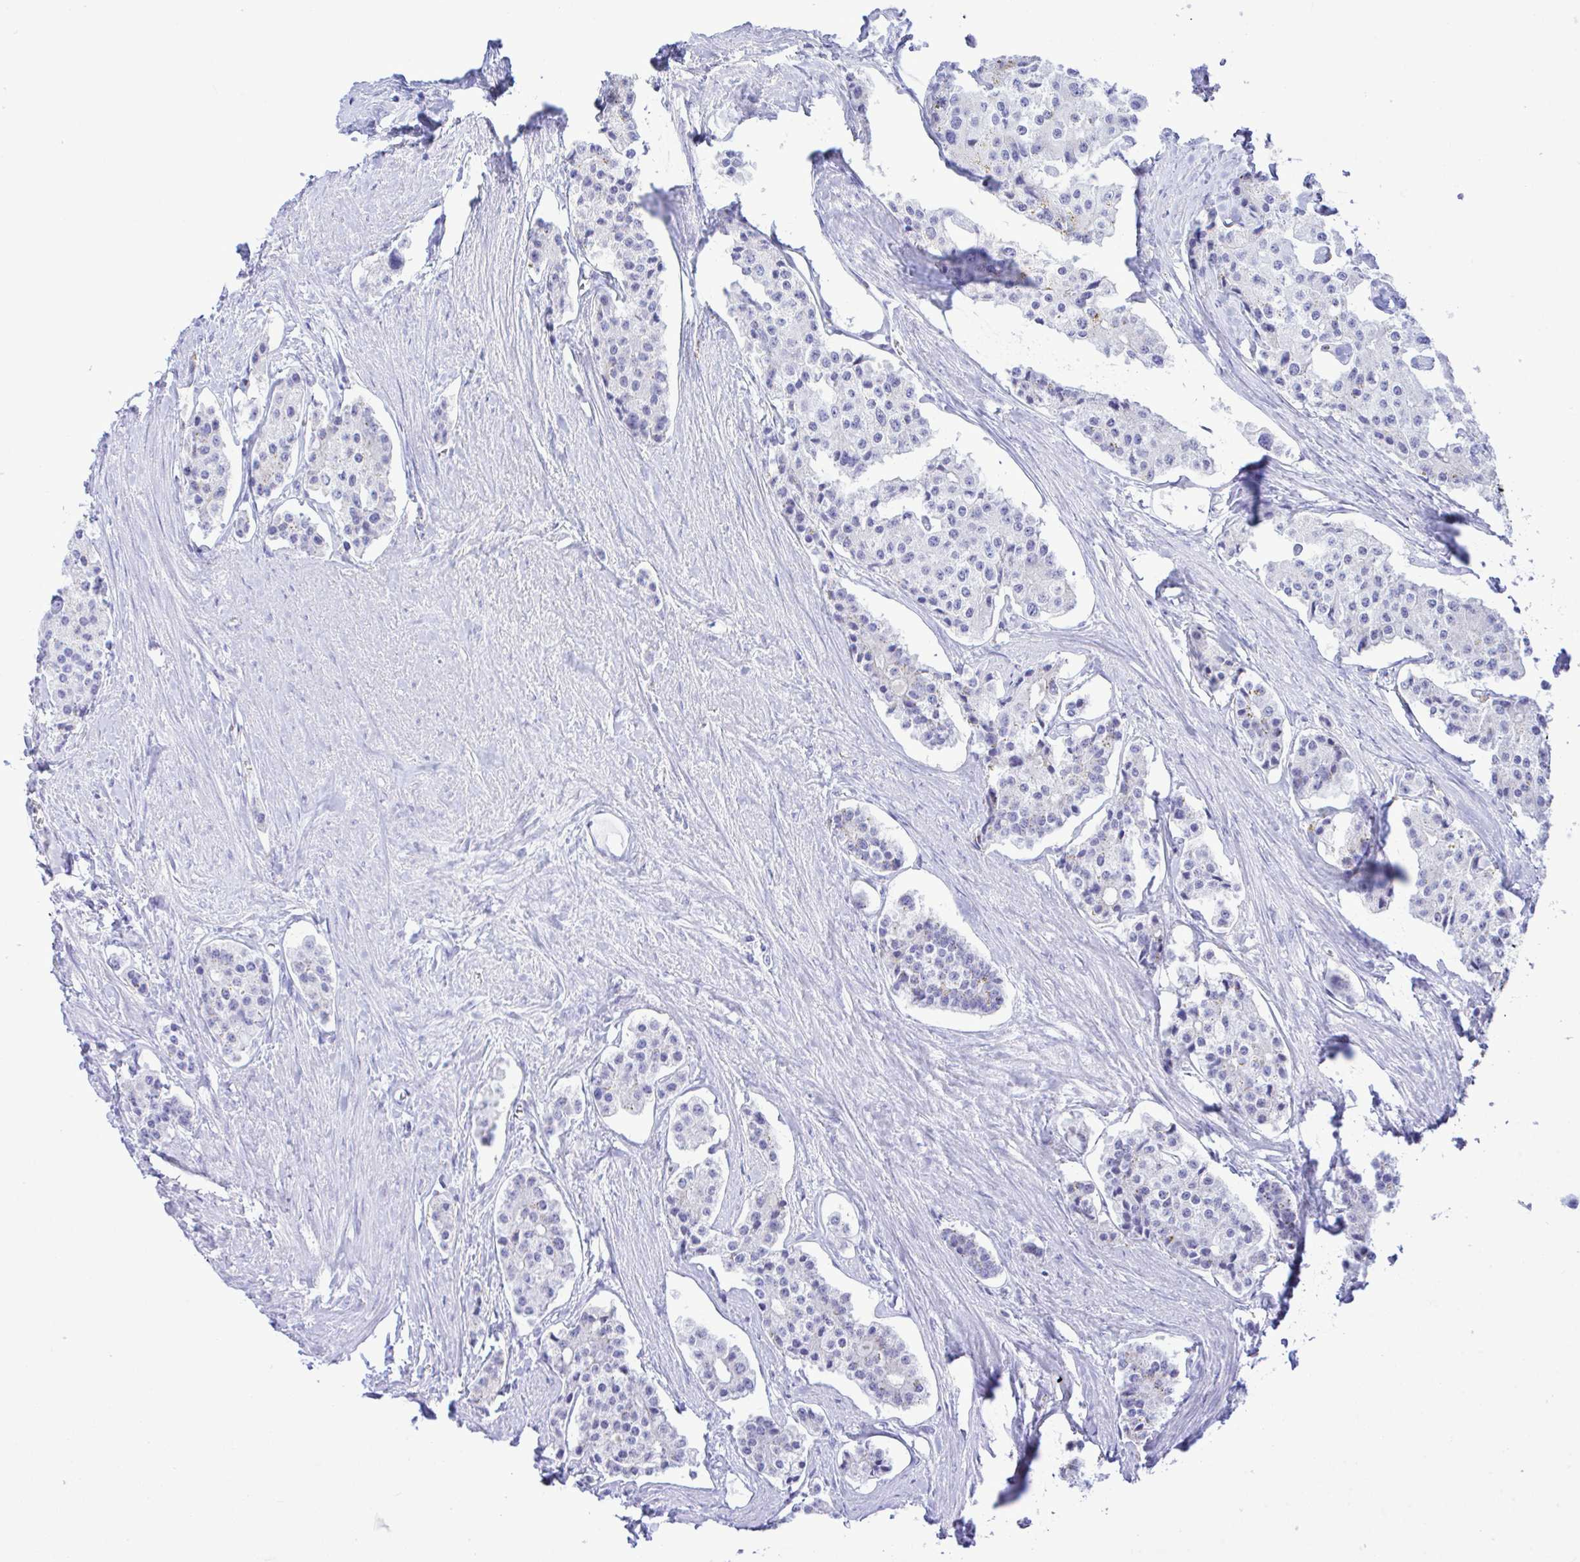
{"staining": {"intensity": "negative", "quantity": "none", "location": "none"}, "tissue": "carcinoid", "cell_type": "Tumor cells", "image_type": "cancer", "snomed": [{"axis": "morphology", "description": "Carcinoid, malignant, NOS"}, {"axis": "topography", "description": "Small intestine"}], "caption": "The photomicrograph reveals no staining of tumor cells in carcinoid. (IHC, brightfield microscopy, high magnification).", "gene": "SELENOV", "patient": {"sex": "female", "age": 65}}